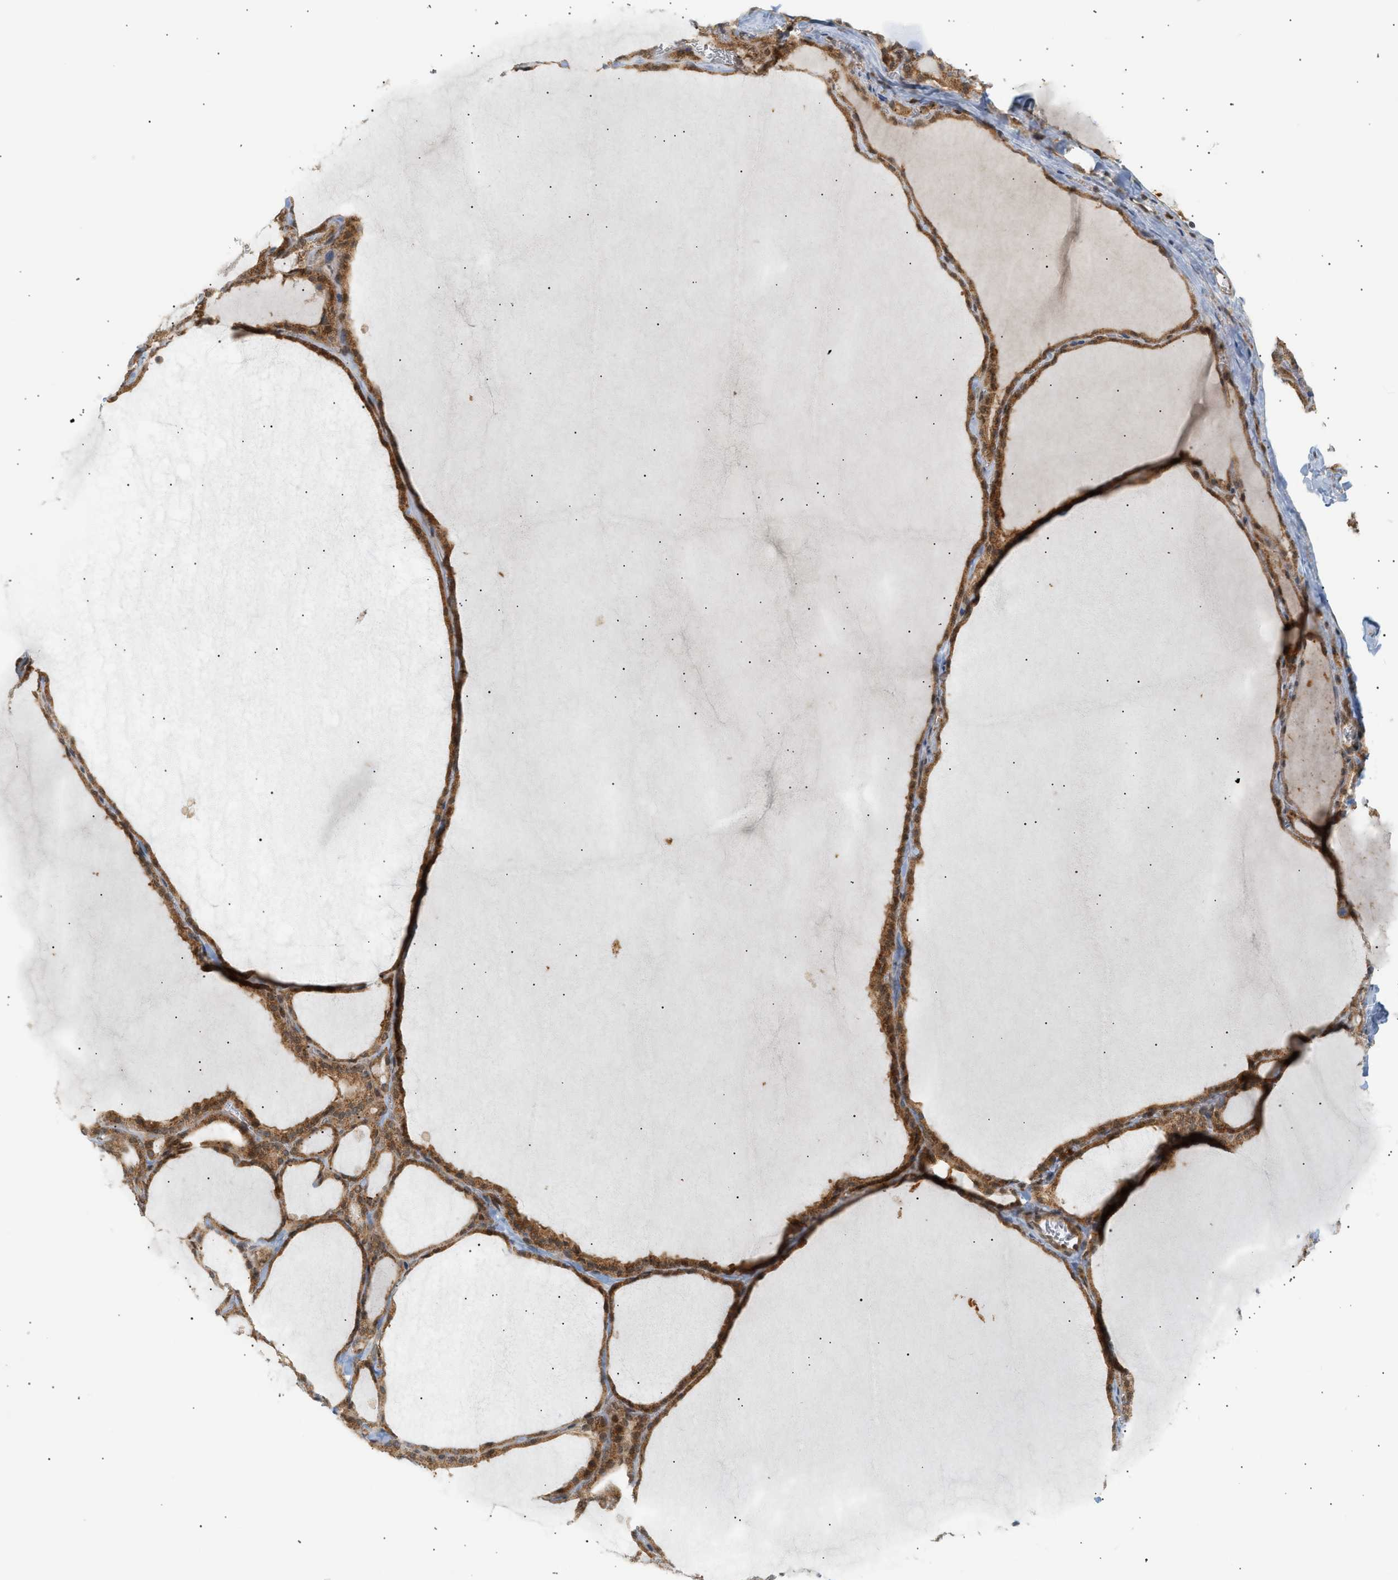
{"staining": {"intensity": "strong", "quantity": ">75%", "location": "cytoplasmic/membranous"}, "tissue": "thyroid gland", "cell_type": "Glandular cells", "image_type": "normal", "snomed": [{"axis": "morphology", "description": "Normal tissue, NOS"}, {"axis": "topography", "description": "Thyroid gland"}], "caption": "A high amount of strong cytoplasmic/membranous expression is appreciated in approximately >75% of glandular cells in normal thyroid gland.", "gene": "SHC1", "patient": {"sex": "male", "age": 56}}